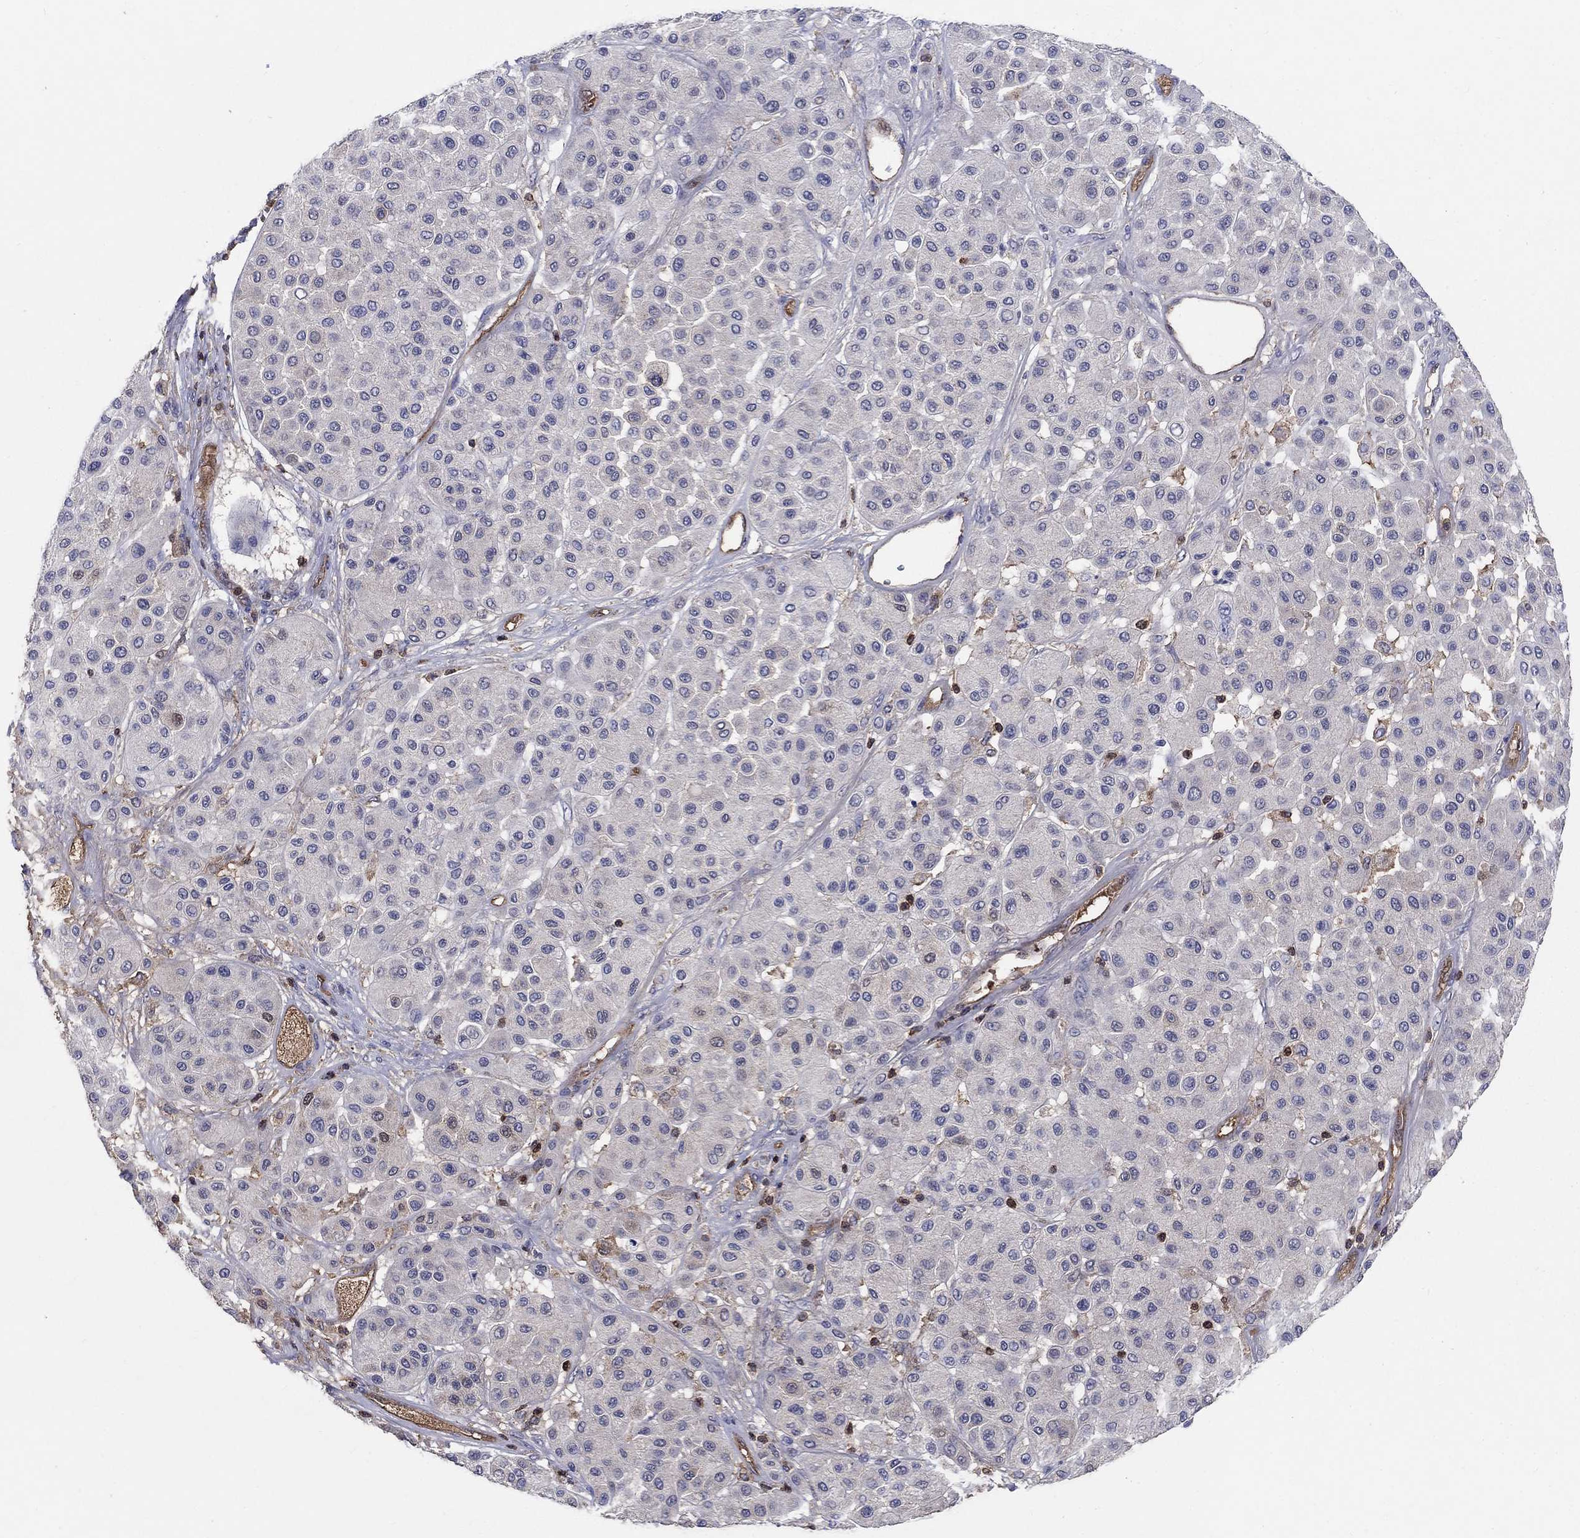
{"staining": {"intensity": "negative", "quantity": "none", "location": "none"}, "tissue": "melanoma", "cell_type": "Tumor cells", "image_type": "cancer", "snomed": [{"axis": "morphology", "description": "Malignant melanoma, Metastatic site"}, {"axis": "topography", "description": "Smooth muscle"}], "caption": "An image of human melanoma is negative for staining in tumor cells. (DAB (3,3'-diaminobenzidine) immunohistochemistry (IHC) with hematoxylin counter stain).", "gene": "AGFG2", "patient": {"sex": "male", "age": 41}}